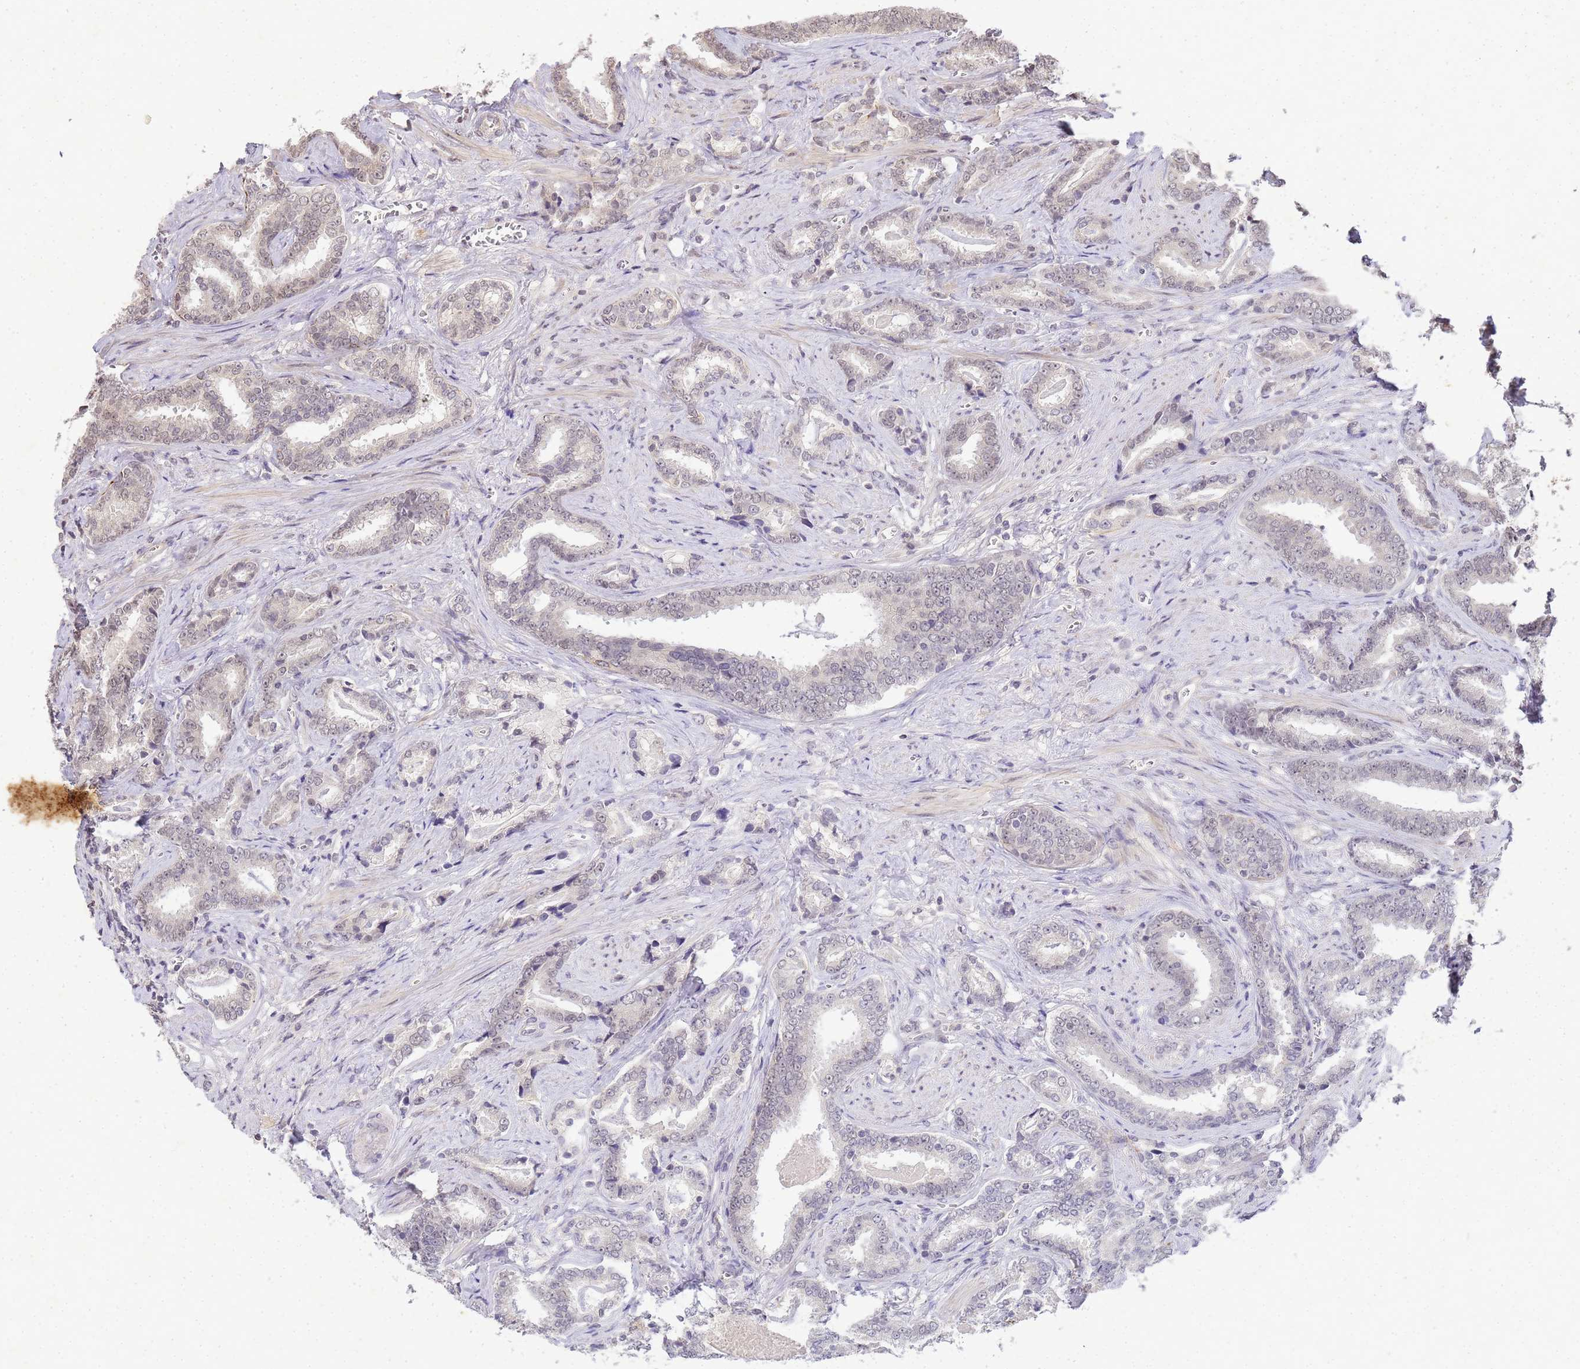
{"staining": {"intensity": "weak", "quantity": "<25%", "location": "nuclear"}, "tissue": "prostate cancer", "cell_type": "Tumor cells", "image_type": "cancer", "snomed": [{"axis": "morphology", "description": "Adenocarcinoma, High grade"}, {"axis": "topography", "description": "Prostate"}], "caption": "A histopathology image of human prostate cancer (adenocarcinoma (high-grade)) is negative for staining in tumor cells.", "gene": "MYL7", "patient": {"sex": "male", "age": 67}}